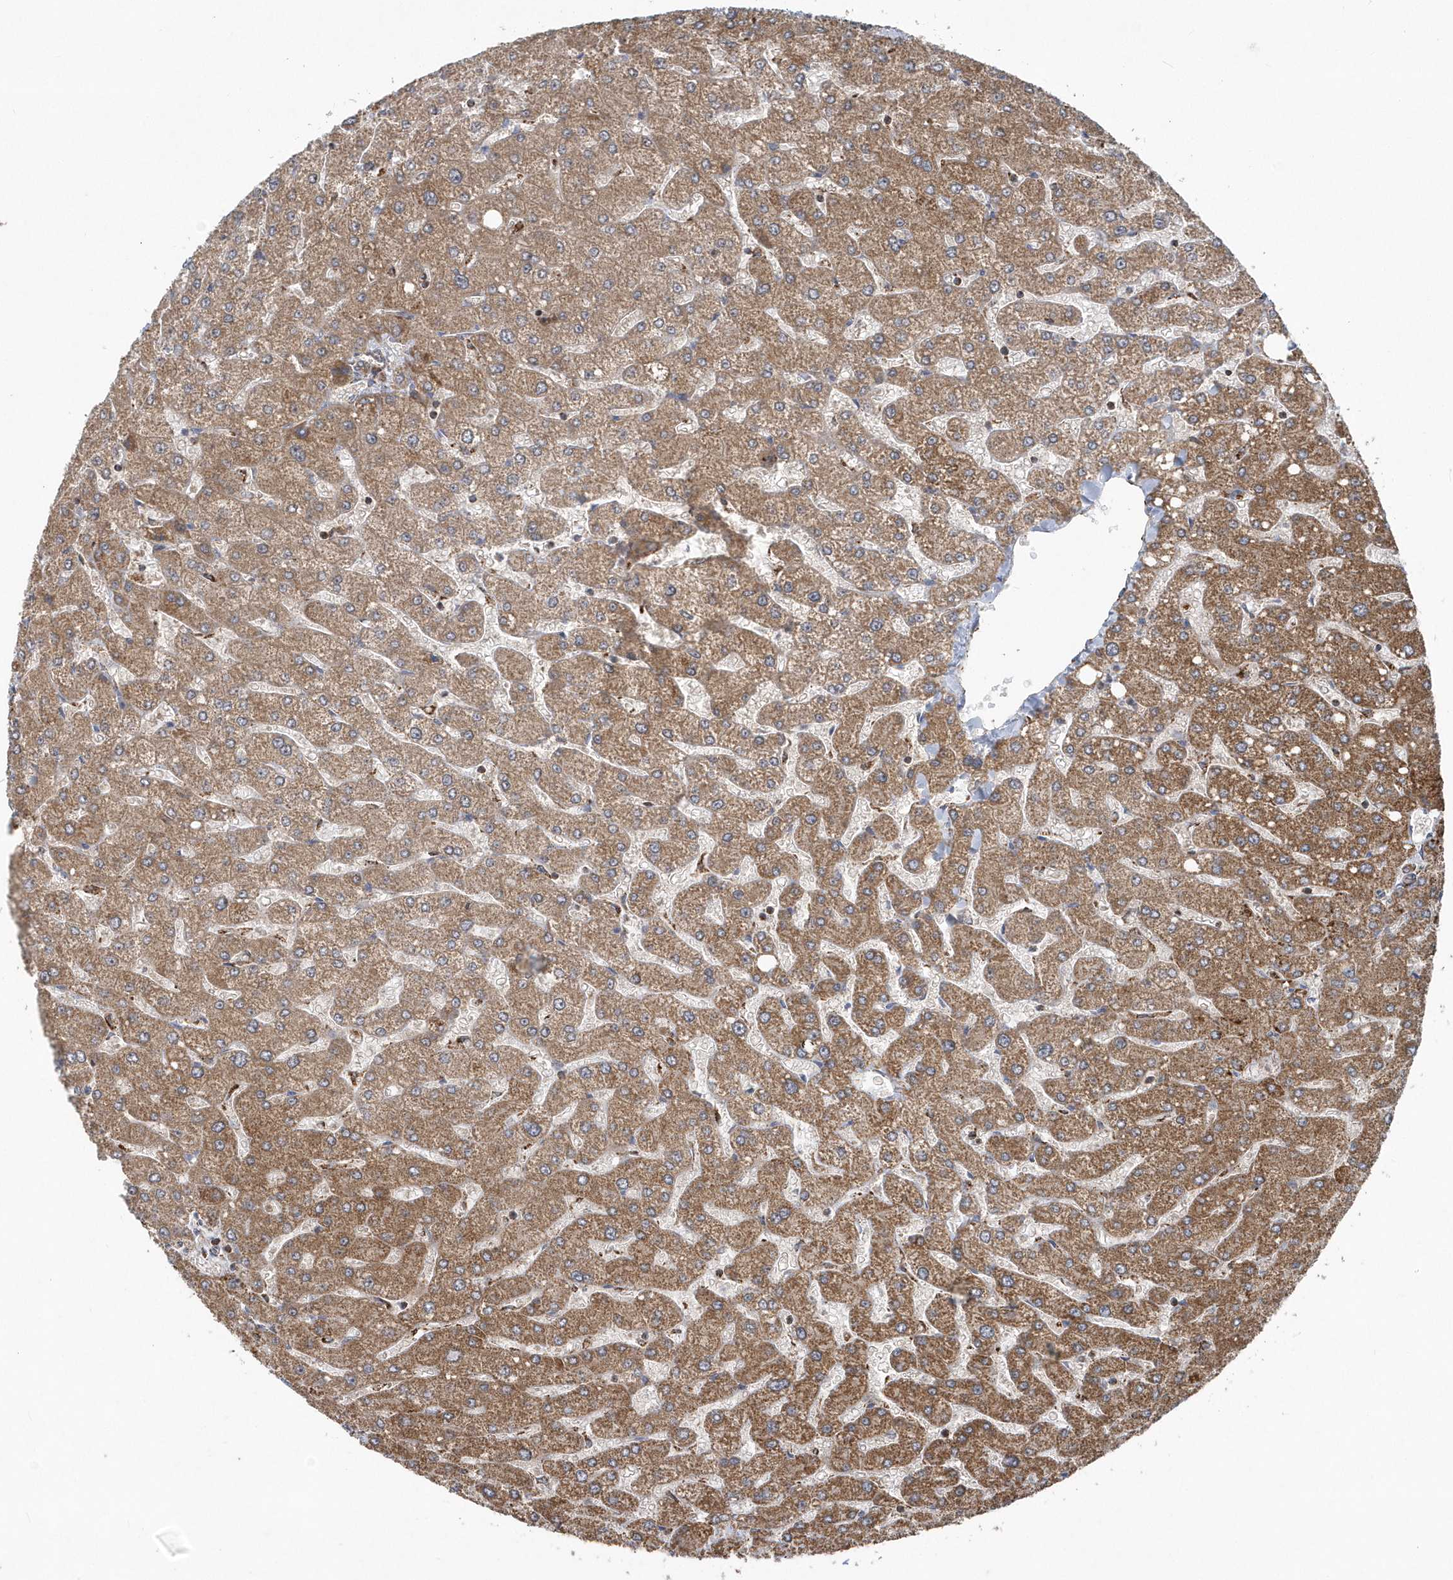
{"staining": {"intensity": "moderate", "quantity": ">75%", "location": "cytoplasmic/membranous"}, "tissue": "liver", "cell_type": "Cholangiocytes", "image_type": "normal", "snomed": [{"axis": "morphology", "description": "Normal tissue, NOS"}, {"axis": "topography", "description": "Liver"}], "caption": "Liver stained with a brown dye reveals moderate cytoplasmic/membranous positive positivity in about >75% of cholangiocytes.", "gene": "PPP1R7", "patient": {"sex": "male", "age": 55}}